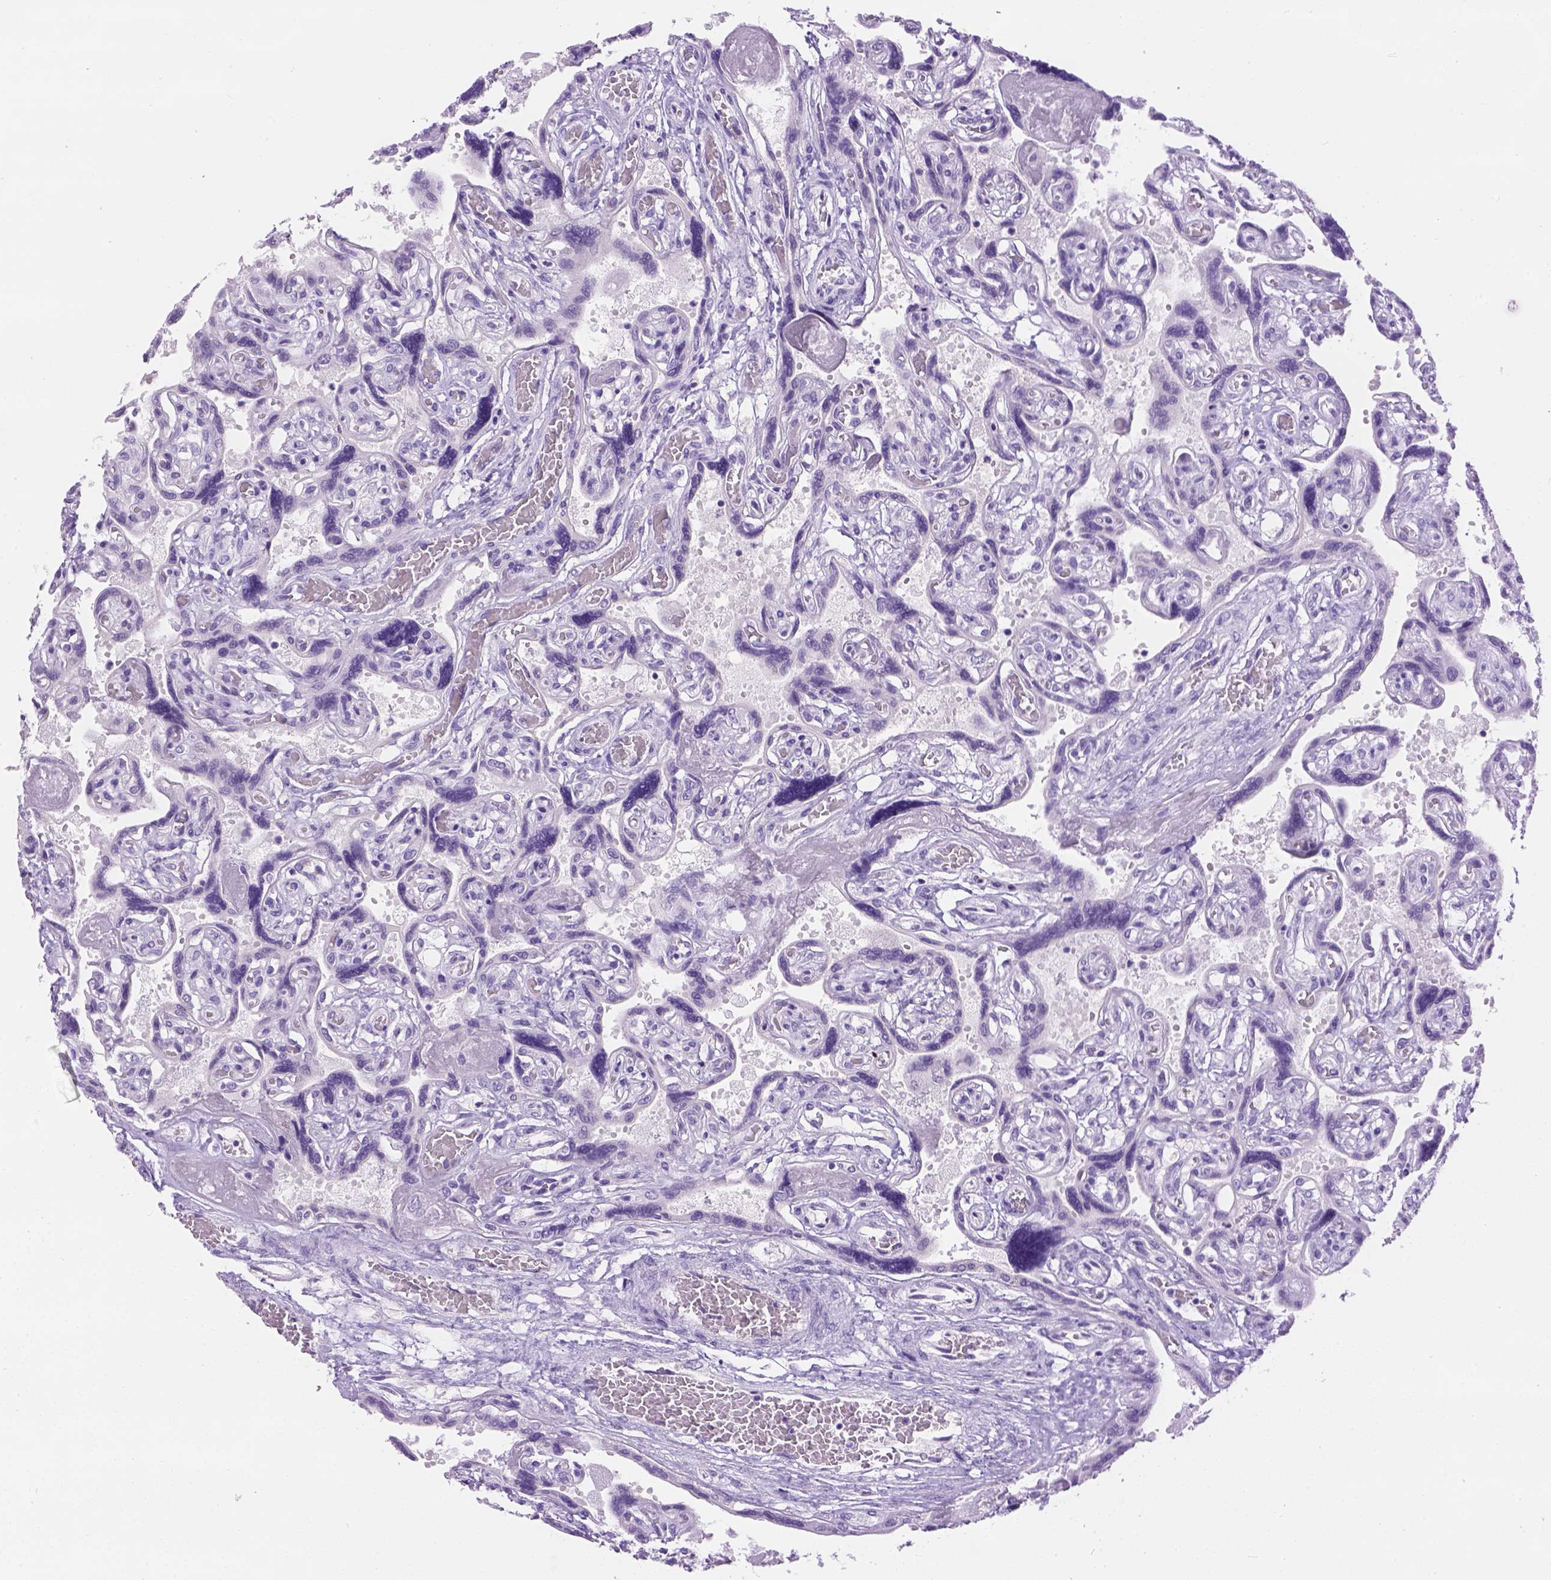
{"staining": {"intensity": "negative", "quantity": "none", "location": "none"}, "tissue": "placenta", "cell_type": "Decidual cells", "image_type": "normal", "snomed": [{"axis": "morphology", "description": "Normal tissue, NOS"}, {"axis": "topography", "description": "Placenta"}], "caption": "Decidual cells show no significant staining in unremarkable placenta. (DAB (3,3'-diaminobenzidine) IHC with hematoxylin counter stain).", "gene": "TMEM38A", "patient": {"sex": "female", "age": 32}}